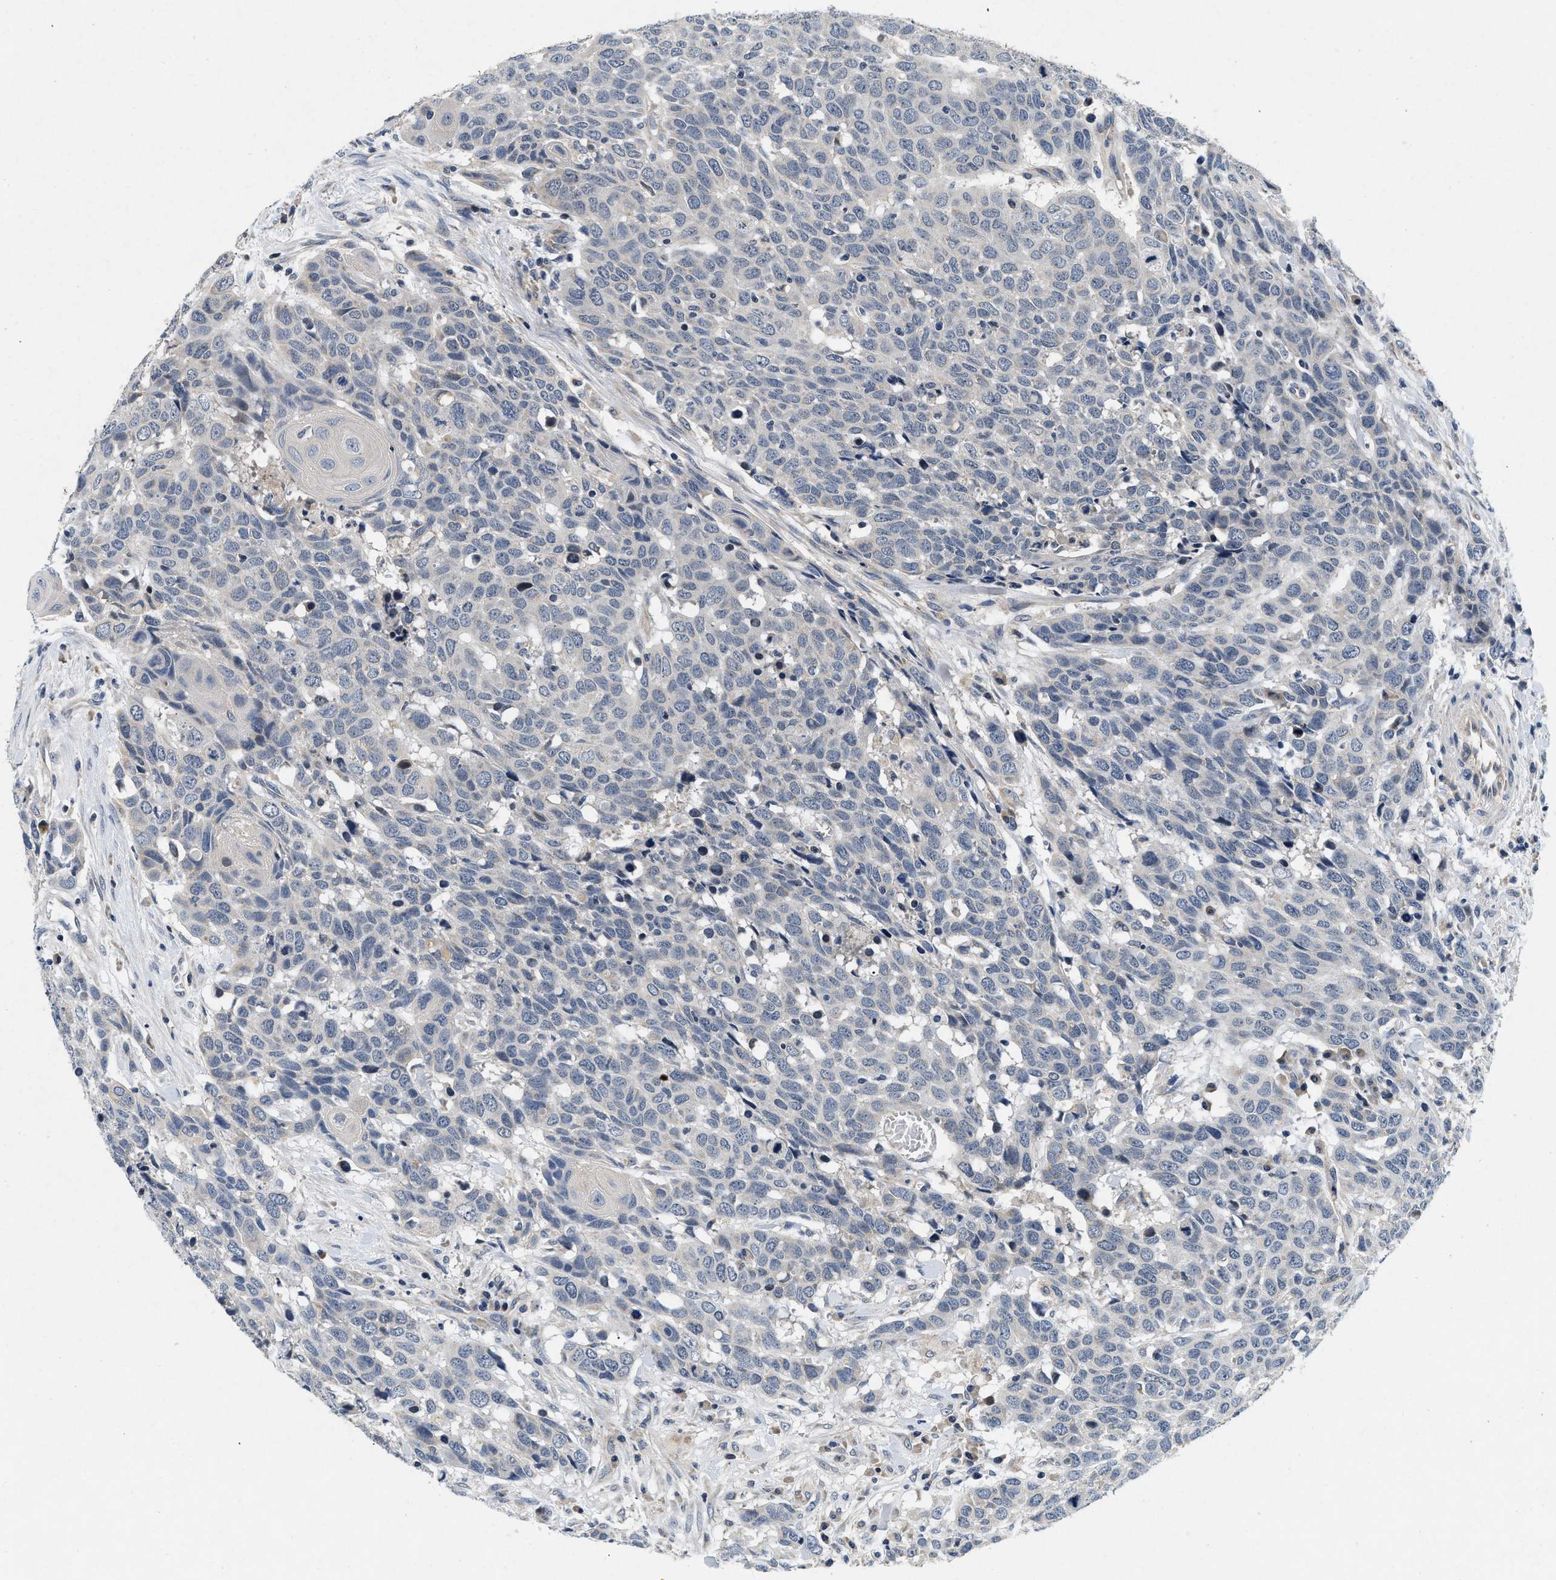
{"staining": {"intensity": "negative", "quantity": "none", "location": "none"}, "tissue": "head and neck cancer", "cell_type": "Tumor cells", "image_type": "cancer", "snomed": [{"axis": "morphology", "description": "Squamous cell carcinoma, NOS"}, {"axis": "topography", "description": "Head-Neck"}], "caption": "The immunohistochemistry micrograph has no significant positivity in tumor cells of squamous cell carcinoma (head and neck) tissue. (Brightfield microscopy of DAB immunohistochemistry at high magnification).", "gene": "PDP1", "patient": {"sex": "male", "age": 66}}